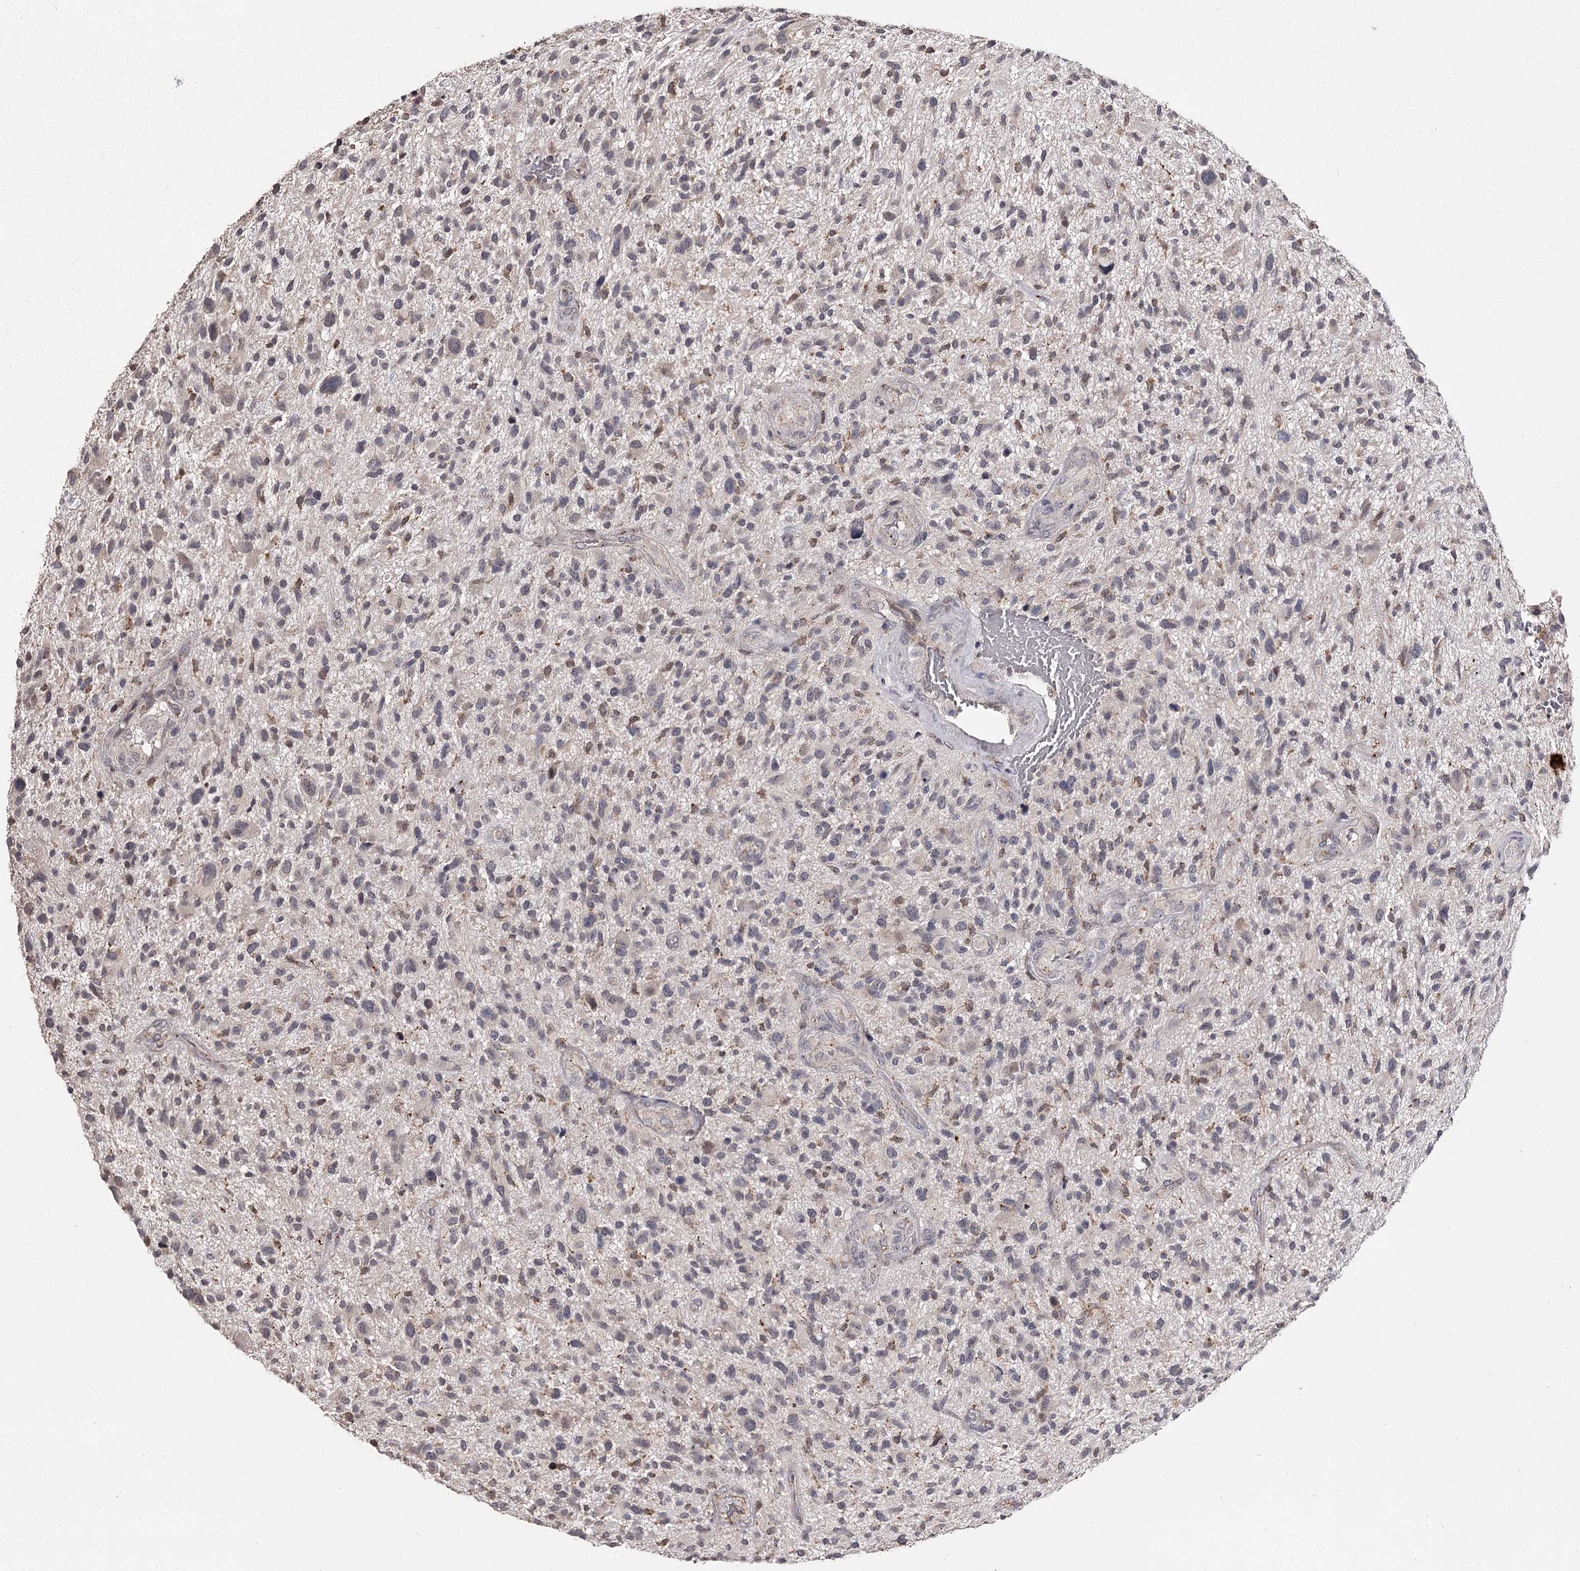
{"staining": {"intensity": "moderate", "quantity": "<25%", "location": "cytoplasmic/membranous"}, "tissue": "glioma", "cell_type": "Tumor cells", "image_type": "cancer", "snomed": [{"axis": "morphology", "description": "Glioma, malignant, High grade"}, {"axis": "topography", "description": "Brain"}], "caption": "Immunohistochemical staining of human glioma reveals low levels of moderate cytoplasmic/membranous staining in approximately <25% of tumor cells. (Stains: DAB in brown, nuclei in blue, Microscopy: brightfield microscopy at high magnification).", "gene": "SLC32A1", "patient": {"sex": "male", "age": 47}}